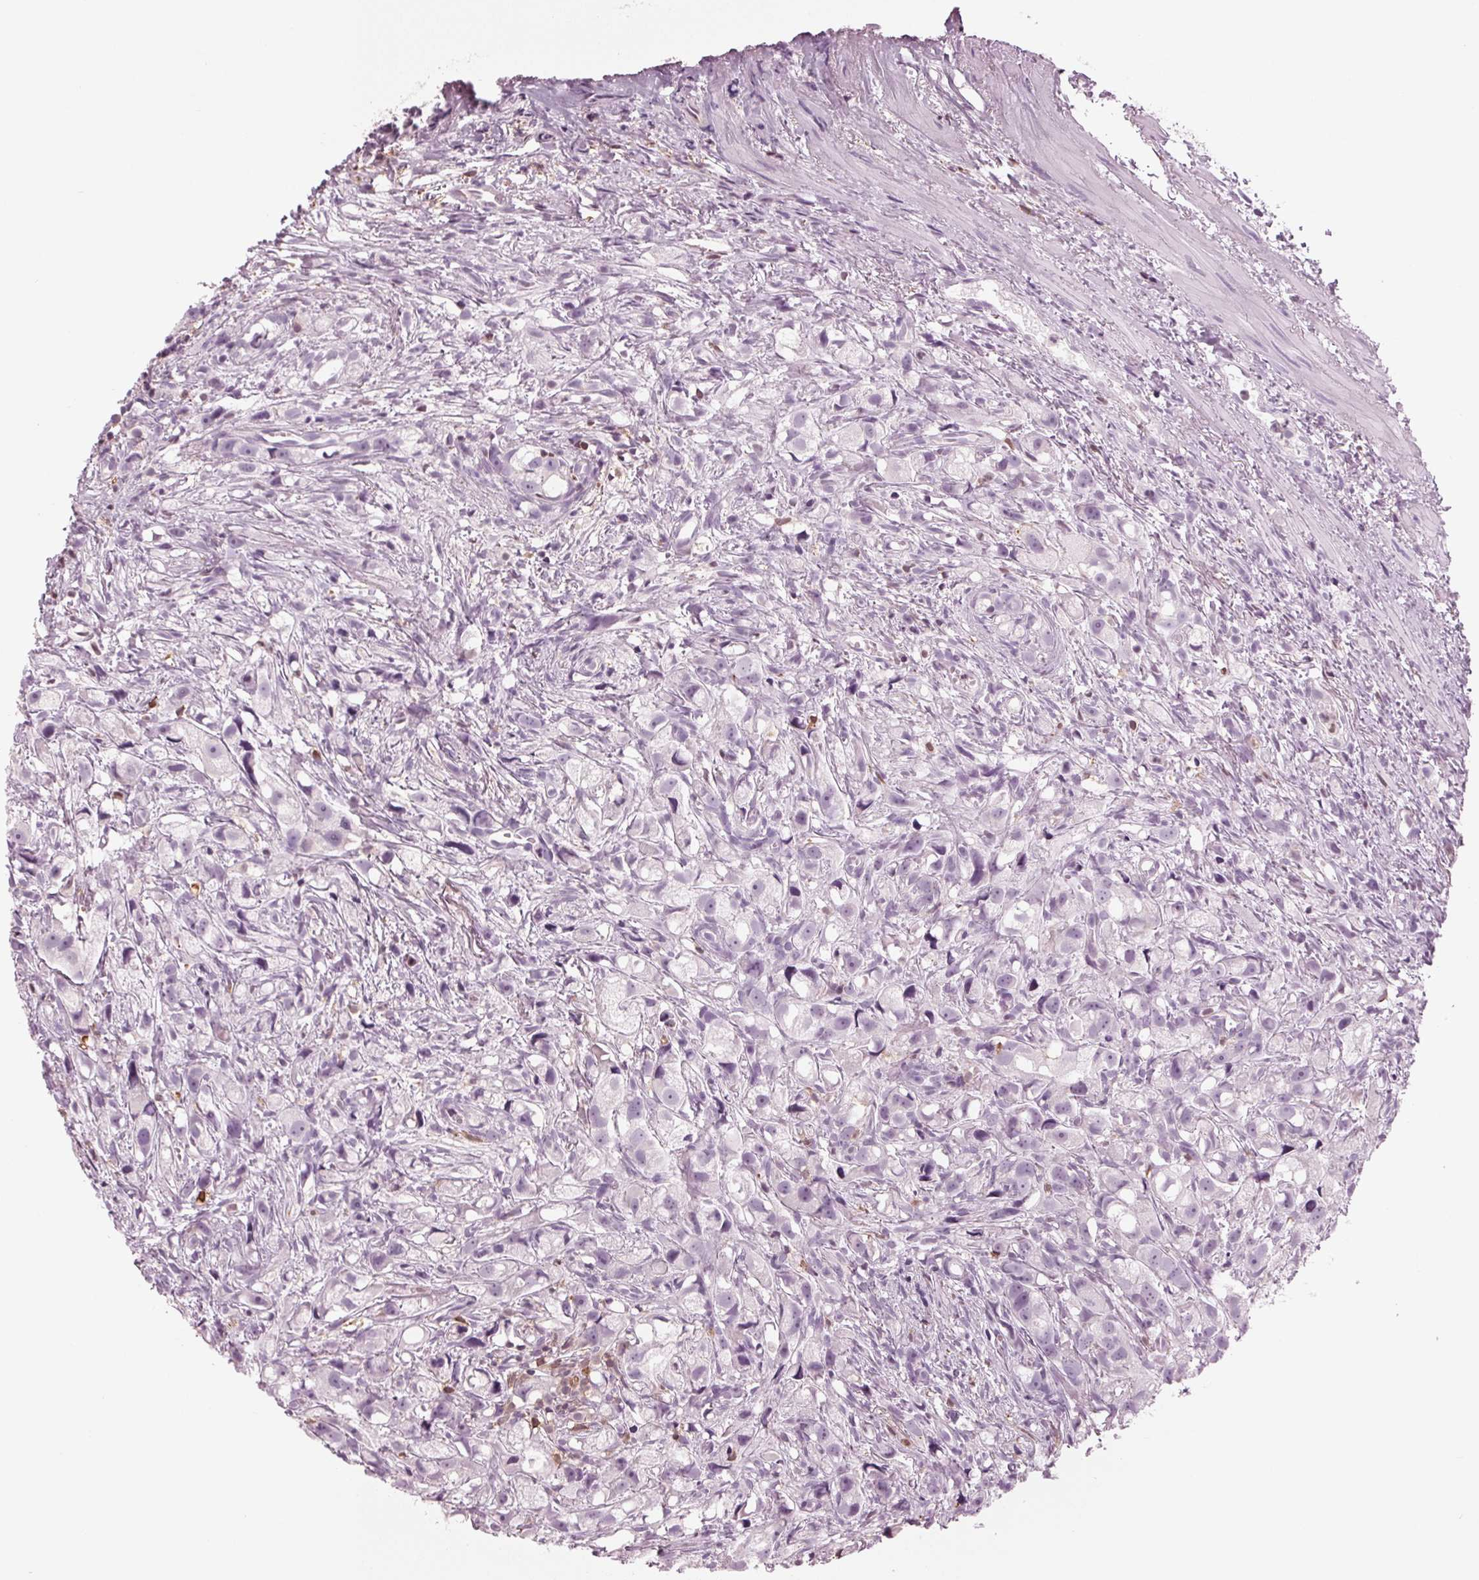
{"staining": {"intensity": "negative", "quantity": "none", "location": "none"}, "tissue": "prostate cancer", "cell_type": "Tumor cells", "image_type": "cancer", "snomed": [{"axis": "morphology", "description": "Adenocarcinoma, High grade"}, {"axis": "topography", "description": "Prostate"}], "caption": "DAB immunohistochemical staining of prostate cancer shows no significant expression in tumor cells. (DAB immunohistochemistry (IHC) visualized using brightfield microscopy, high magnification).", "gene": "BTLA", "patient": {"sex": "male", "age": 75}}